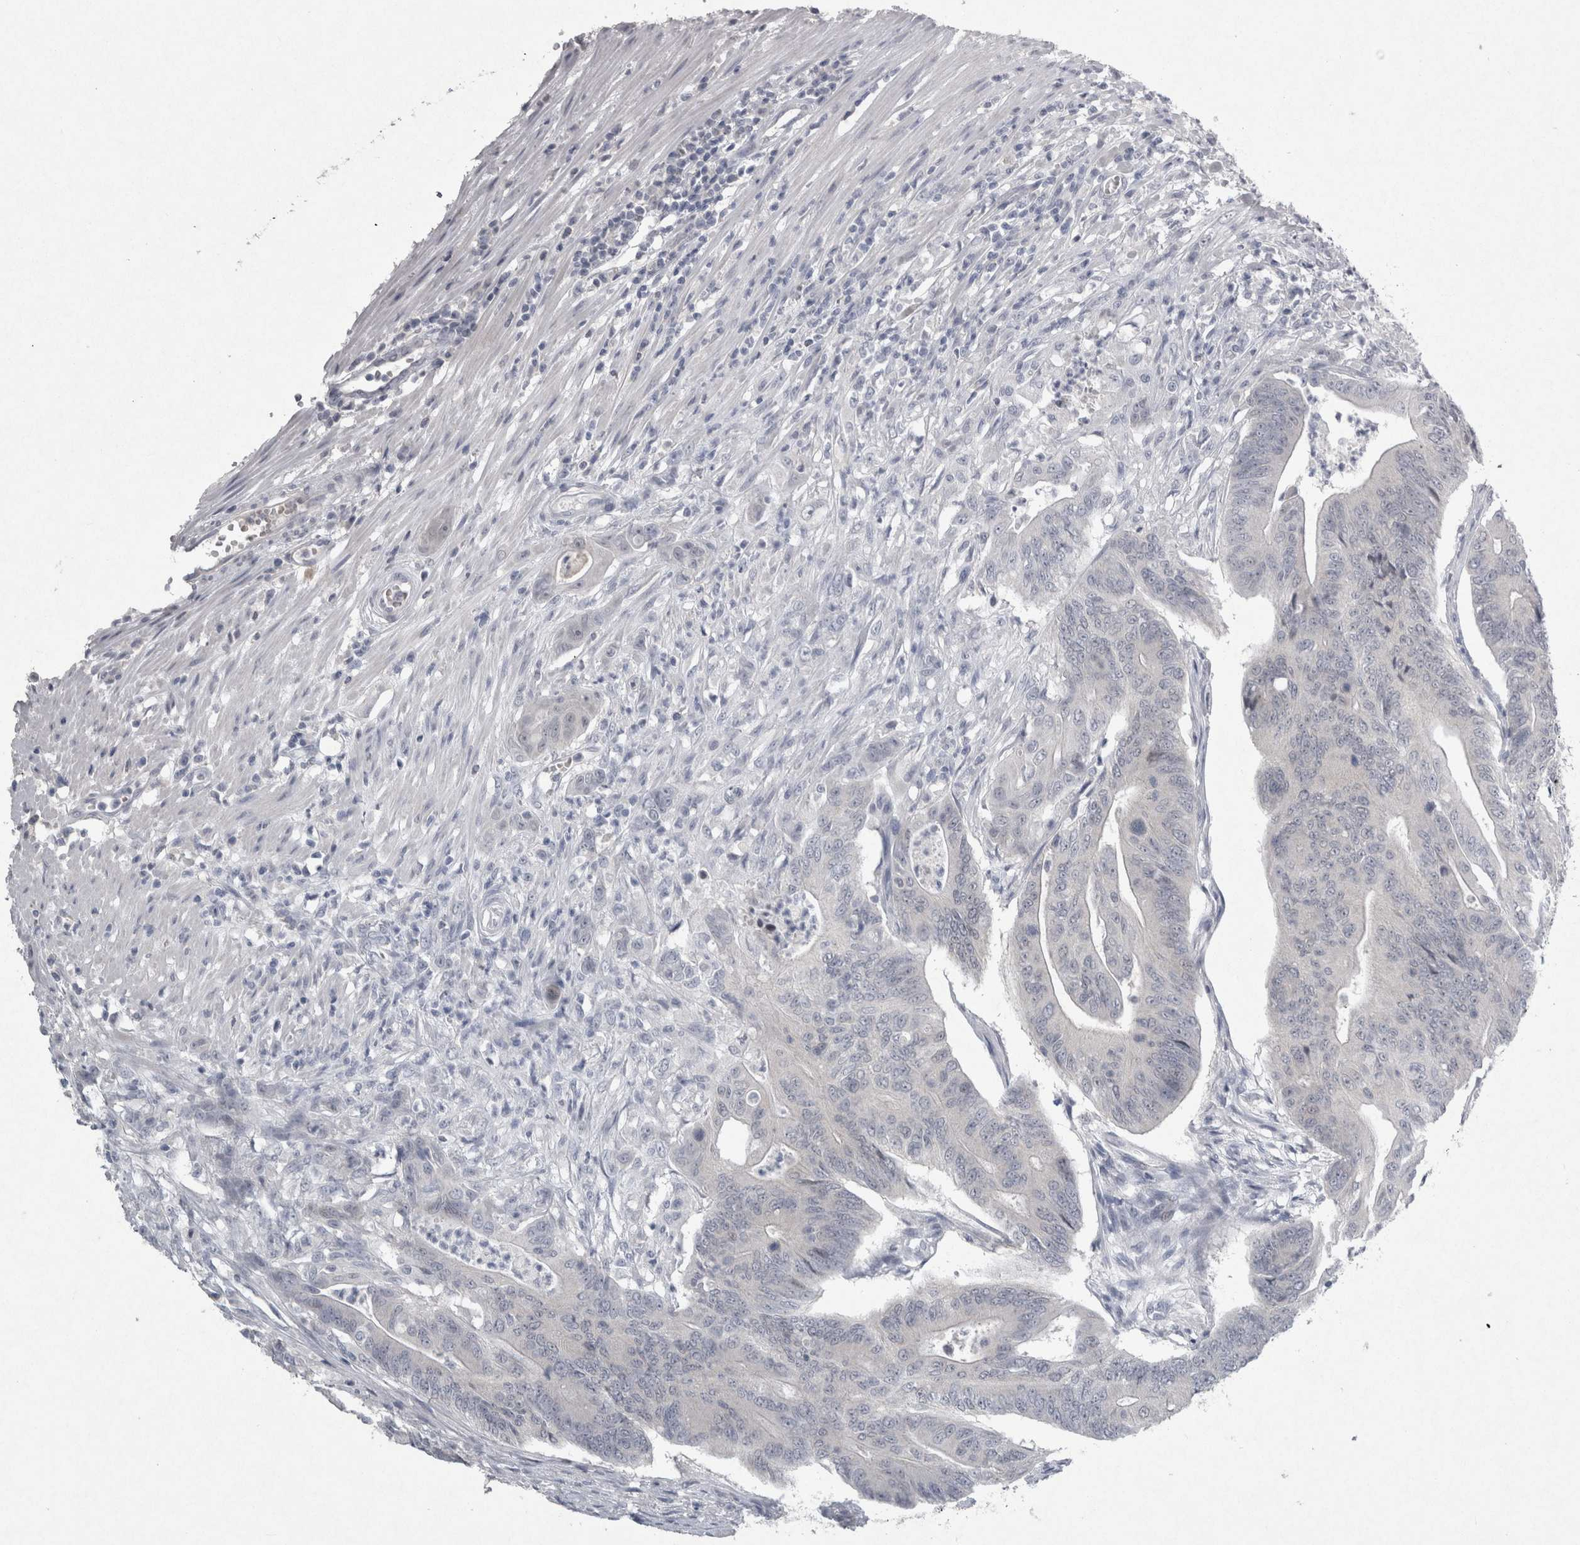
{"staining": {"intensity": "negative", "quantity": "none", "location": "none"}, "tissue": "colorectal cancer", "cell_type": "Tumor cells", "image_type": "cancer", "snomed": [{"axis": "morphology", "description": "Adenoma, NOS"}, {"axis": "morphology", "description": "Adenocarcinoma, NOS"}, {"axis": "topography", "description": "Colon"}], "caption": "Human colorectal adenoma stained for a protein using immunohistochemistry (IHC) exhibits no positivity in tumor cells.", "gene": "PDX1", "patient": {"sex": "male", "age": 79}}